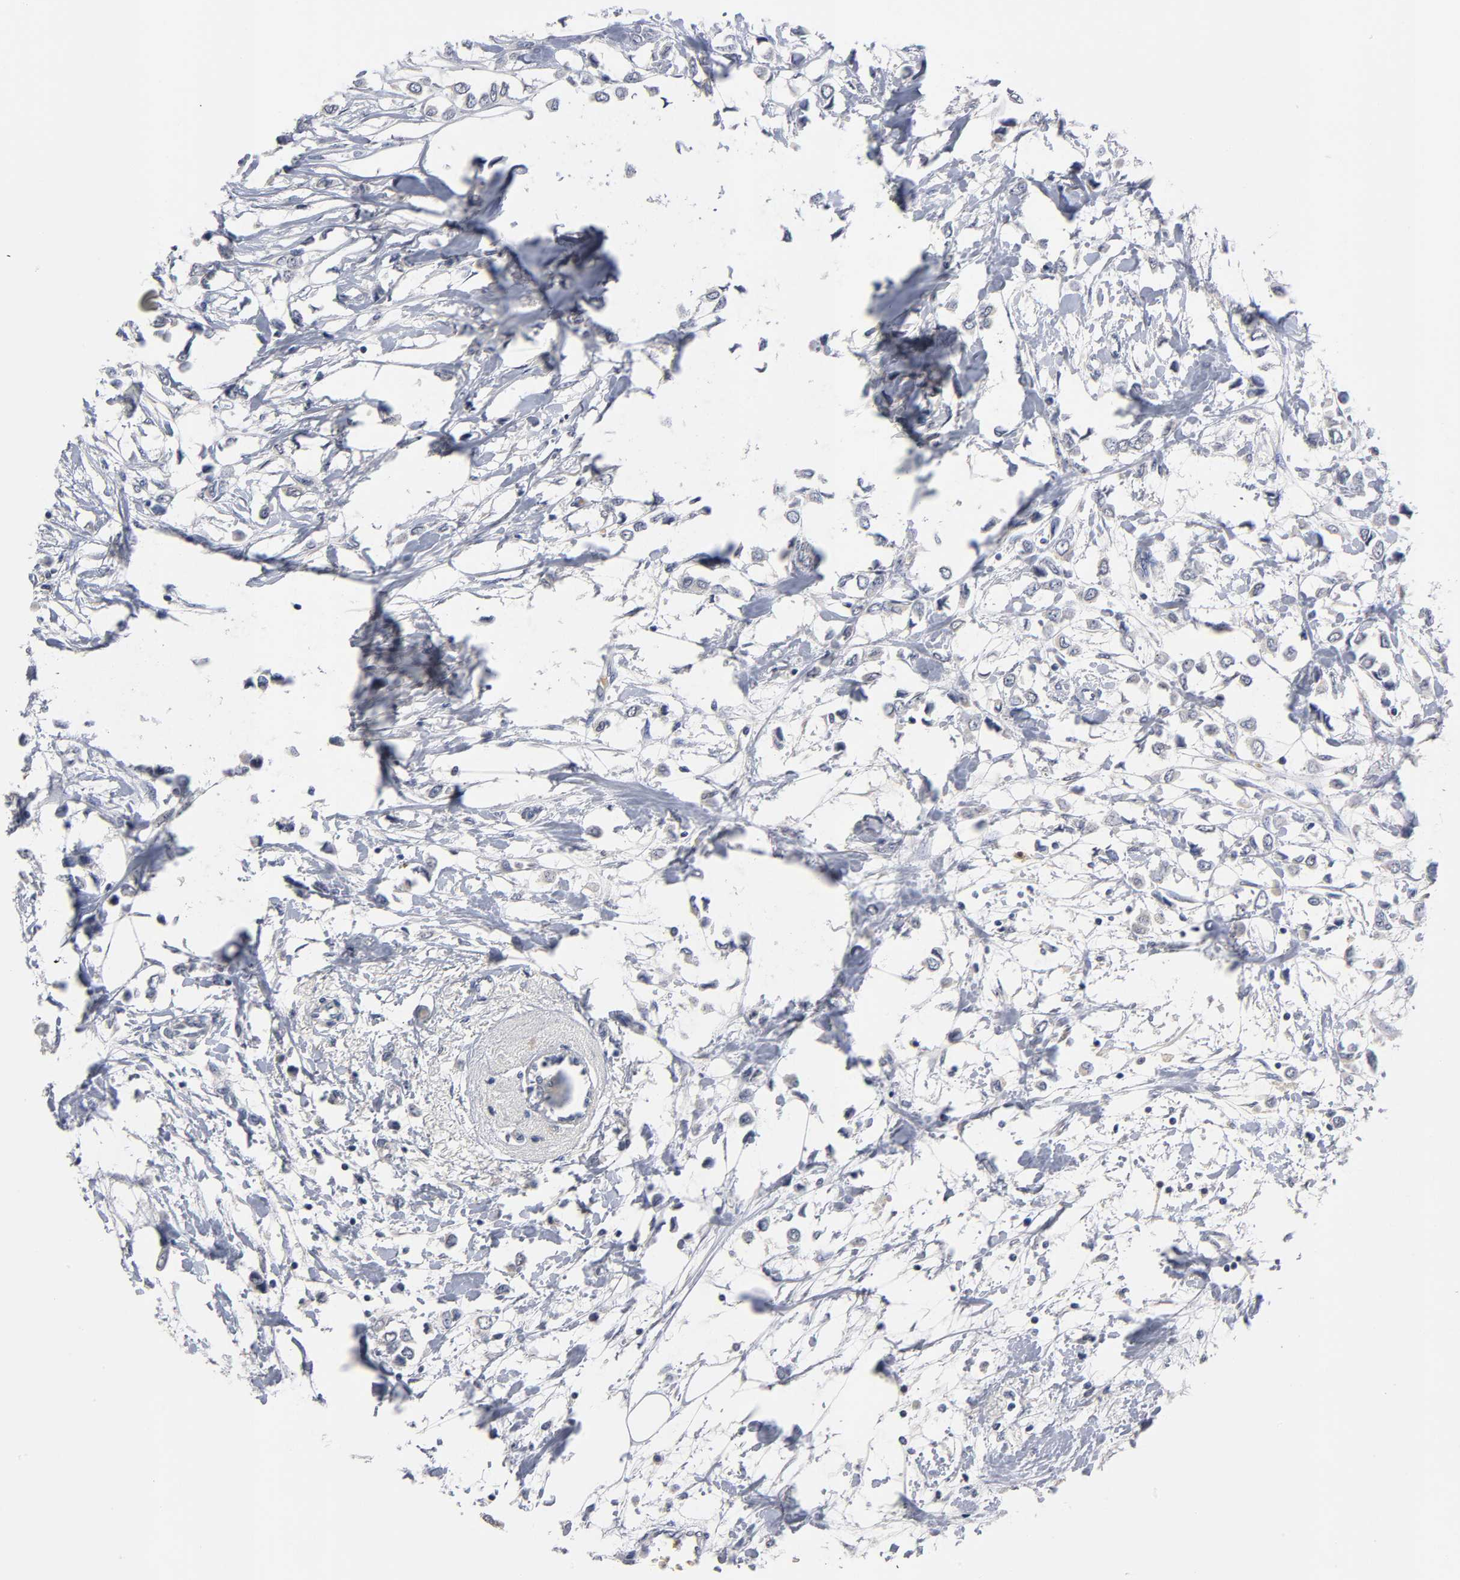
{"staining": {"intensity": "negative", "quantity": "none", "location": "none"}, "tissue": "breast cancer", "cell_type": "Tumor cells", "image_type": "cancer", "snomed": [{"axis": "morphology", "description": "Lobular carcinoma"}, {"axis": "topography", "description": "Breast"}], "caption": "An image of lobular carcinoma (breast) stained for a protein demonstrates no brown staining in tumor cells.", "gene": "OVOL1", "patient": {"sex": "female", "age": 51}}